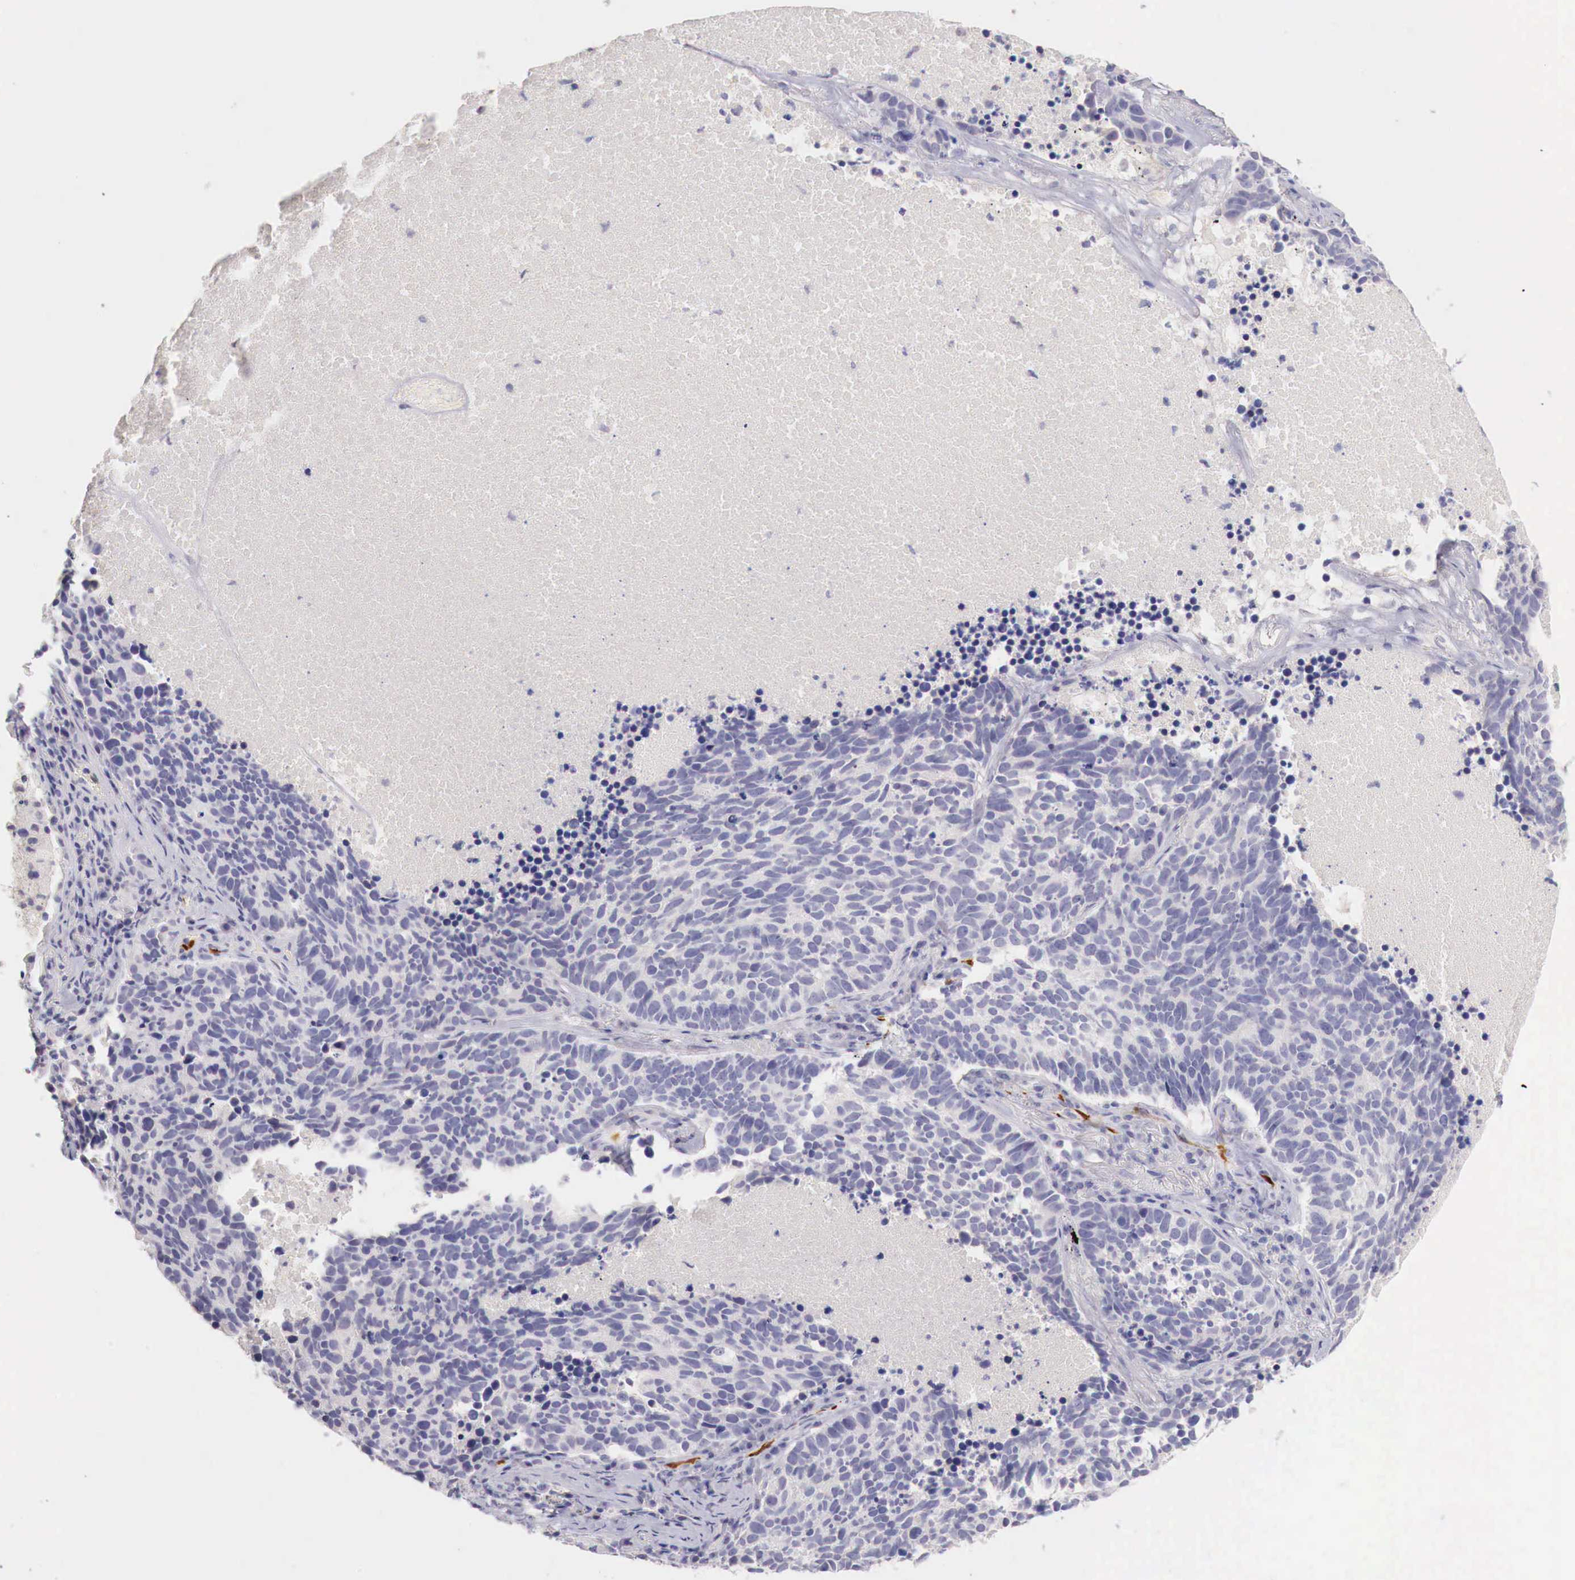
{"staining": {"intensity": "negative", "quantity": "none", "location": "none"}, "tissue": "lung cancer", "cell_type": "Tumor cells", "image_type": "cancer", "snomed": [{"axis": "morphology", "description": "Neoplasm, malignant, NOS"}, {"axis": "topography", "description": "Lung"}], "caption": "Malignant neoplasm (lung) was stained to show a protein in brown. There is no significant positivity in tumor cells.", "gene": "ITIH6", "patient": {"sex": "female", "age": 75}}